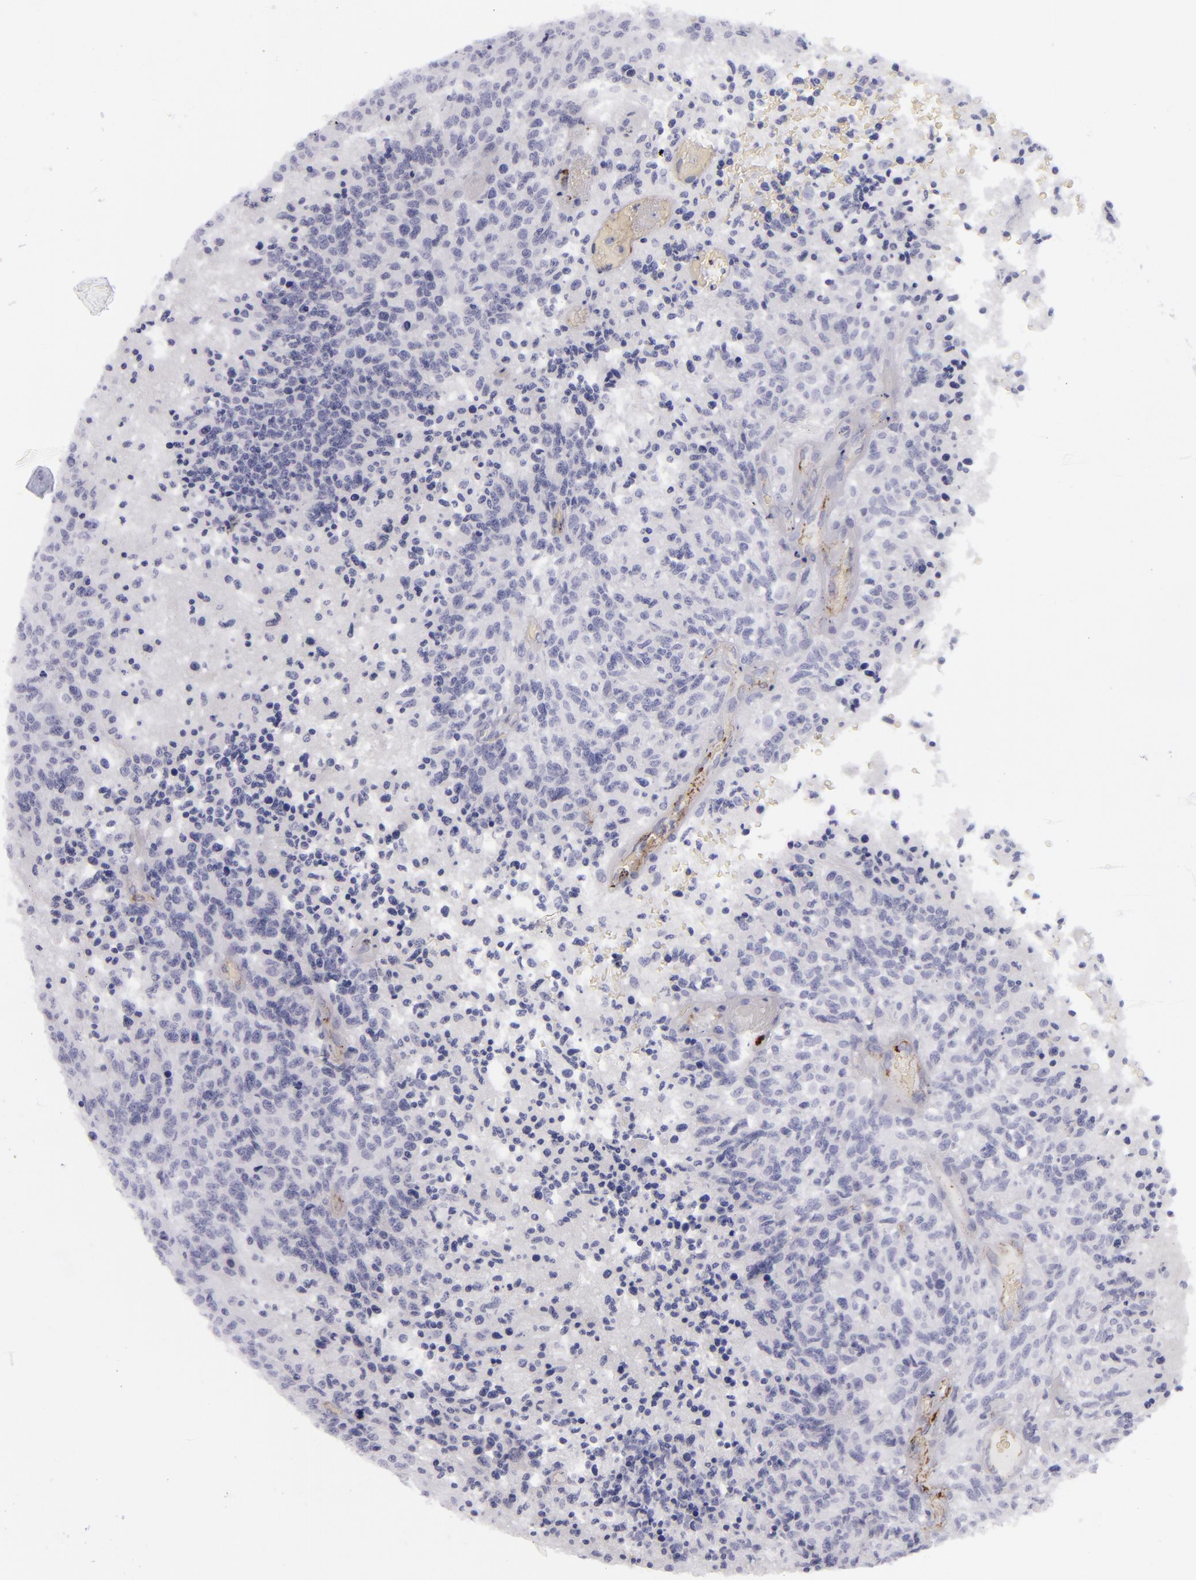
{"staining": {"intensity": "negative", "quantity": "none", "location": "none"}, "tissue": "glioma", "cell_type": "Tumor cells", "image_type": "cancer", "snomed": [{"axis": "morphology", "description": "Glioma, malignant, High grade"}, {"axis": "topography", "description": "Brain"}], "caption": "Tumor cells show no significant positivity in glioma. The staining was performed using DAB to visualize the protein expression in brown, while the nuclei were stained in blue with hematoxylin (Magnification: 20x).", "gene": "CD27", "patient": {"sex": "male", "age": 36}}